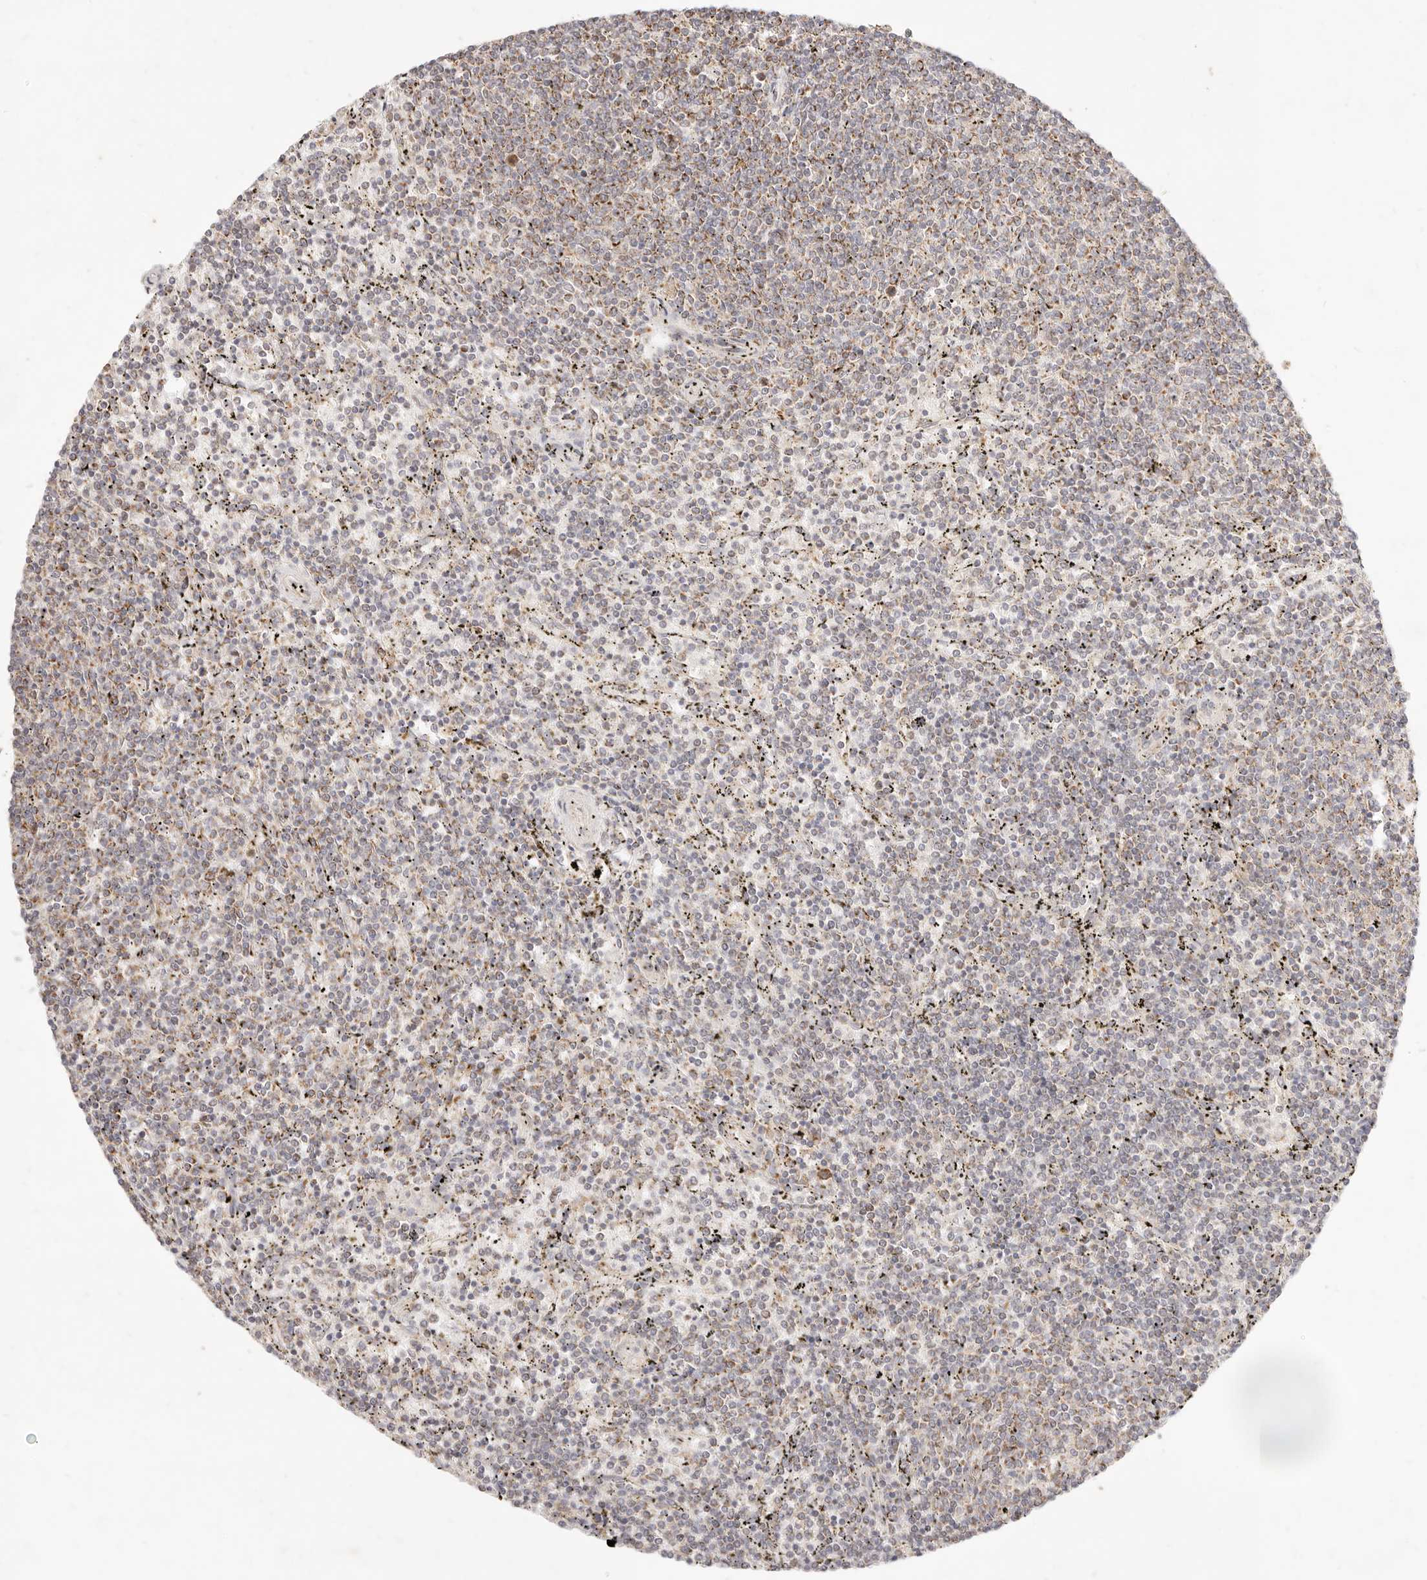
{"staining": {"intensity": "moderate", "quantity": "<25%", "location": "cytoplasmic/membranous"}, "tissue": "lymphoma", "cell_type": "Tumor cells", "image_type": "cancer", "snomed": [{"axis": "morphology", "description": "Malignant lymphoma, non-Hodgkin's type, Low grade"}, {"axis": "topography", "description": "Spleen"}], "caption": "Immunohistochemistry histopathology image of human malignant lymphoma, non-Hodgkin's type (low-grade) stained for a protein (brown), which reveals low levels of moderate cytoplasmic/membranous positivity in about <25% of tumor cells.", "gene": "RUBCNL", "patient": {"sex": "female", "age": 50}}